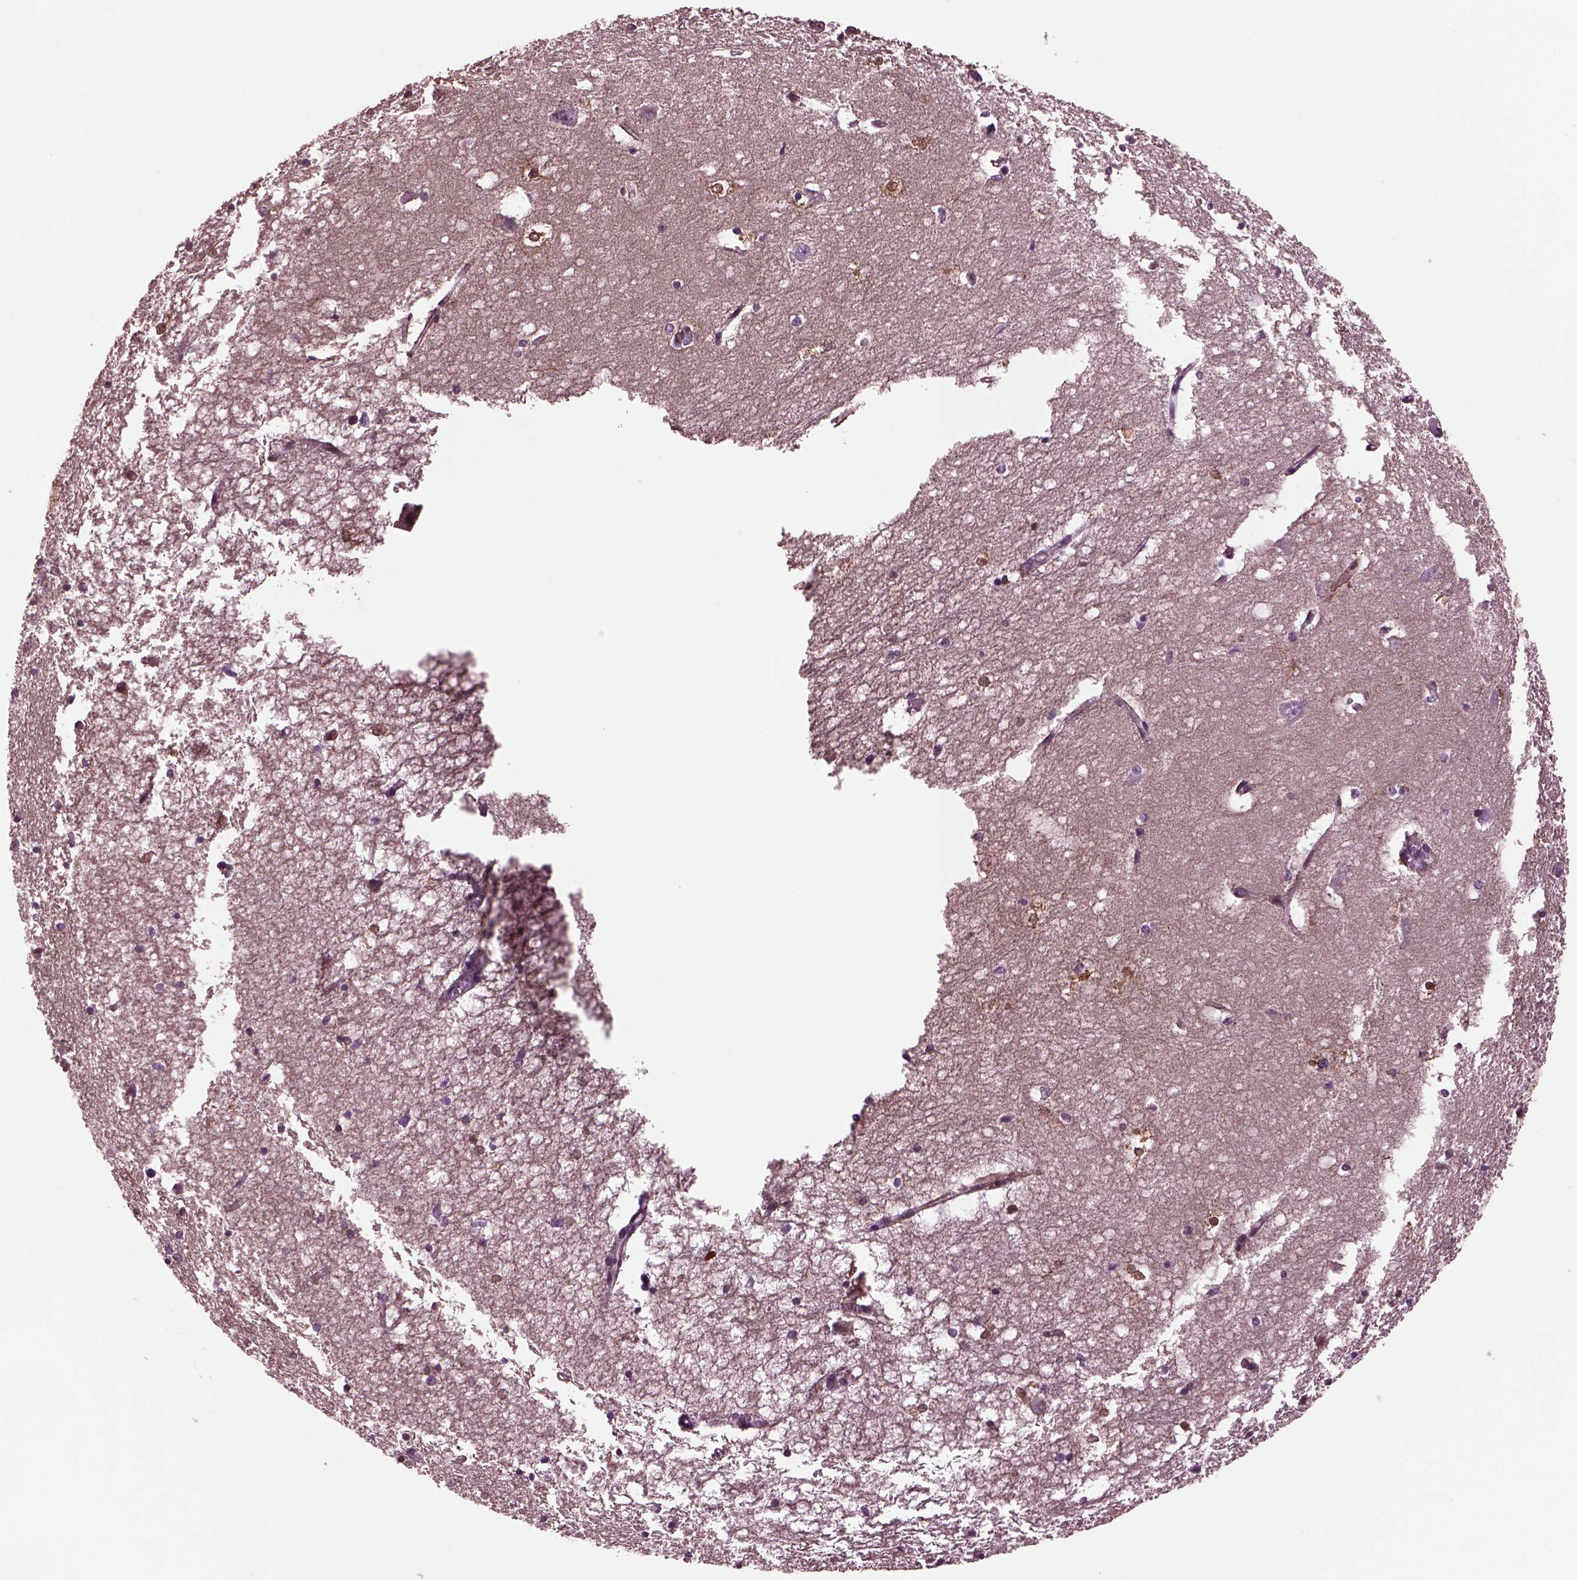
{"staining": {"intensity": "strong", "quantity": "25%-75%", "location": "cytoplasmic/membranous,nuclear"}, "tissue": "hippocampus", "cell_type": "Glial cells", "image_type": "normal", "snomed": [{"axis": "morphology", "description": "Normal tissue, NOS"}, {"axis": "topography", "description": "Lateral ventricle wall"}, {"axis": "topography", "description": "Hippocampus"}], "caption": "Protein staining exhibits strong cytoplasmic/membranous,nuclear expression in about 25%-75% of glial cells in unremarkable hippocampus.", "gene": "GDF11", "patient": {"sex": "female", "age": 63}}